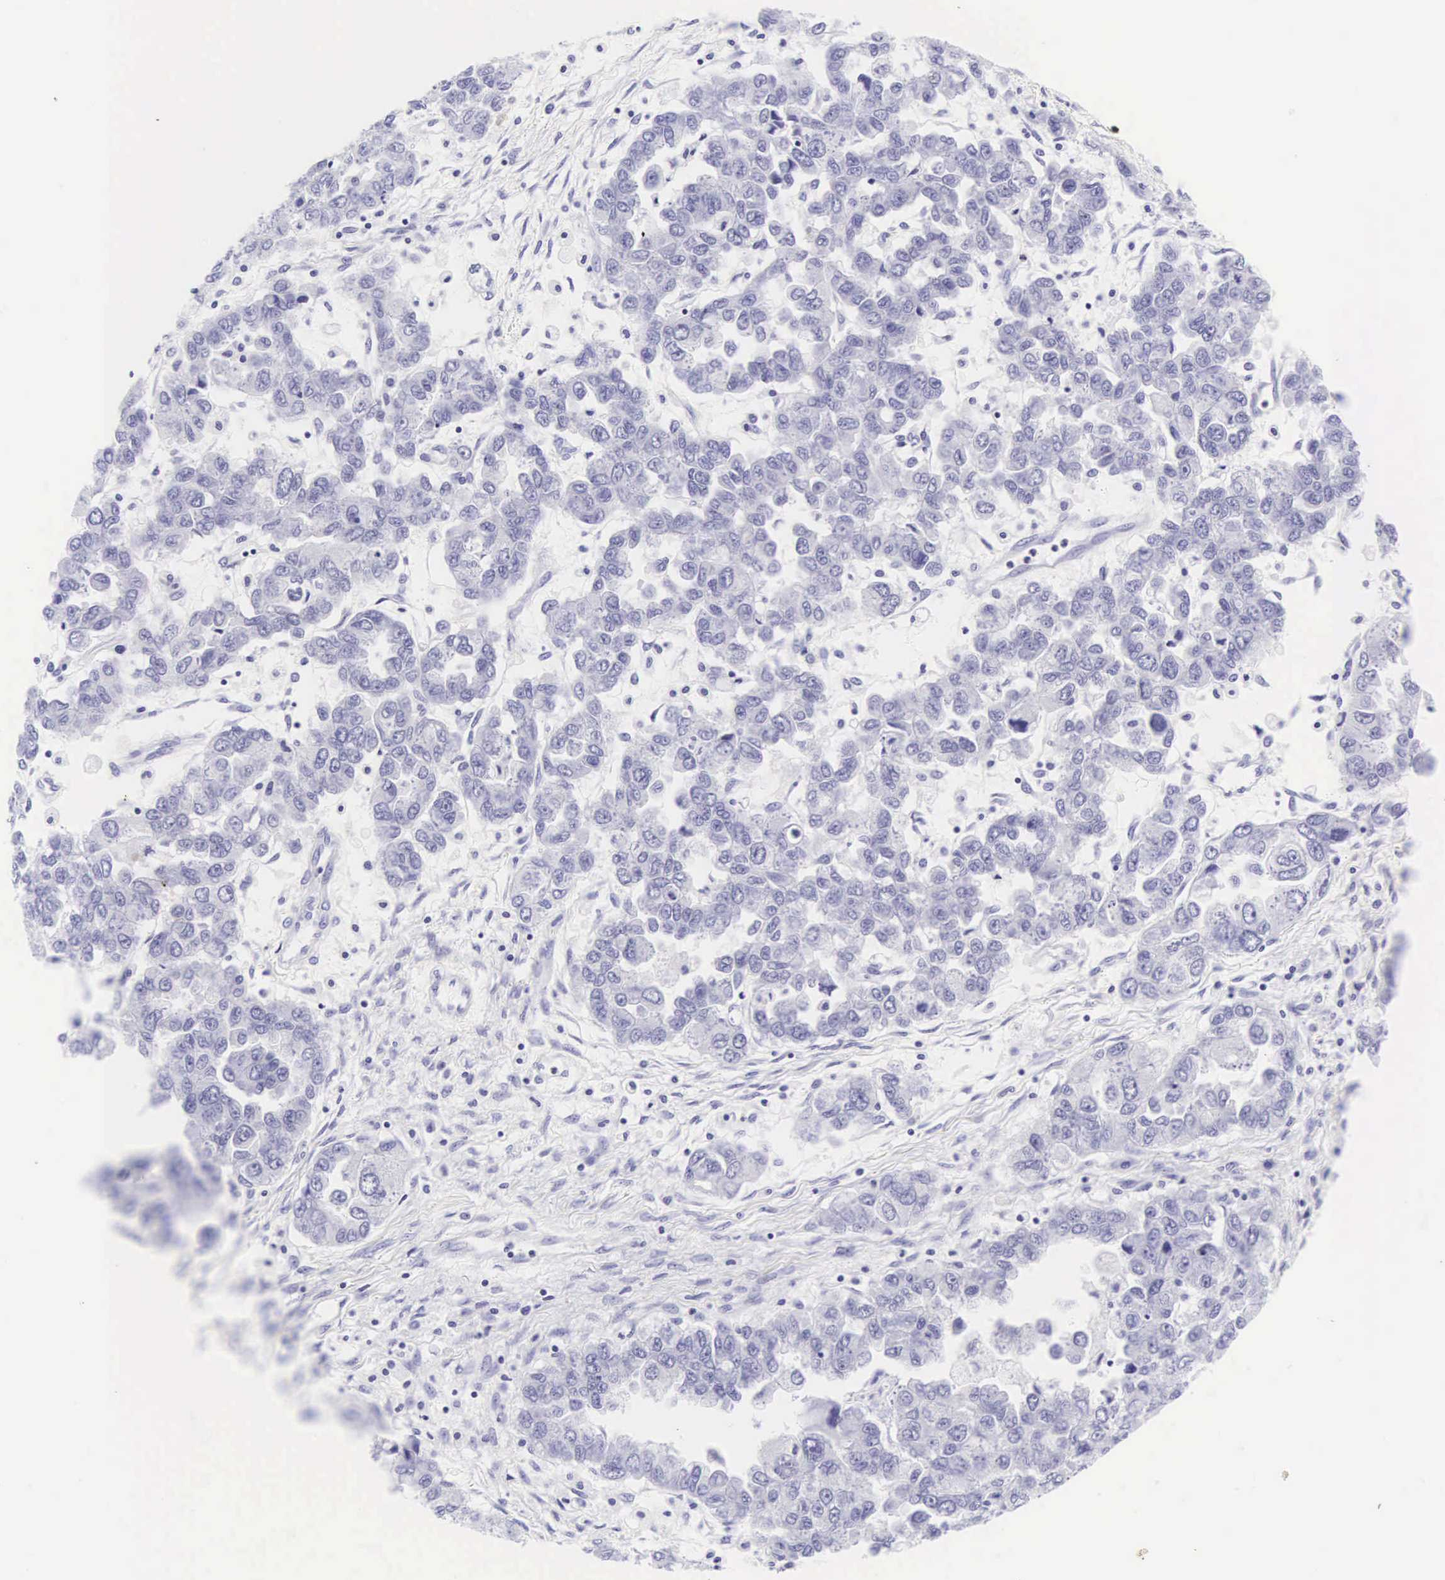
{"staining": {"intensity": "negative", "quantity": "none", "location": "none"}, "tissue": "ovarian cancer", "cell_type": "Tumor cells", "image_type": "cancer", "snomed": [{"axis": "morphology", "description": "Cystadenocarcinoma, serous, NOS"}, {"axis": "topography", "description": "Ovary"}], "caption": "DAB (3,3'-diaminobenzidine) immunohistochemical staining of human ovarian serous cystadenocarcinoma displays no significant expression in tumor cells.", "gene": "CD1A", "patient": {"sex": "female", "age": 84}}